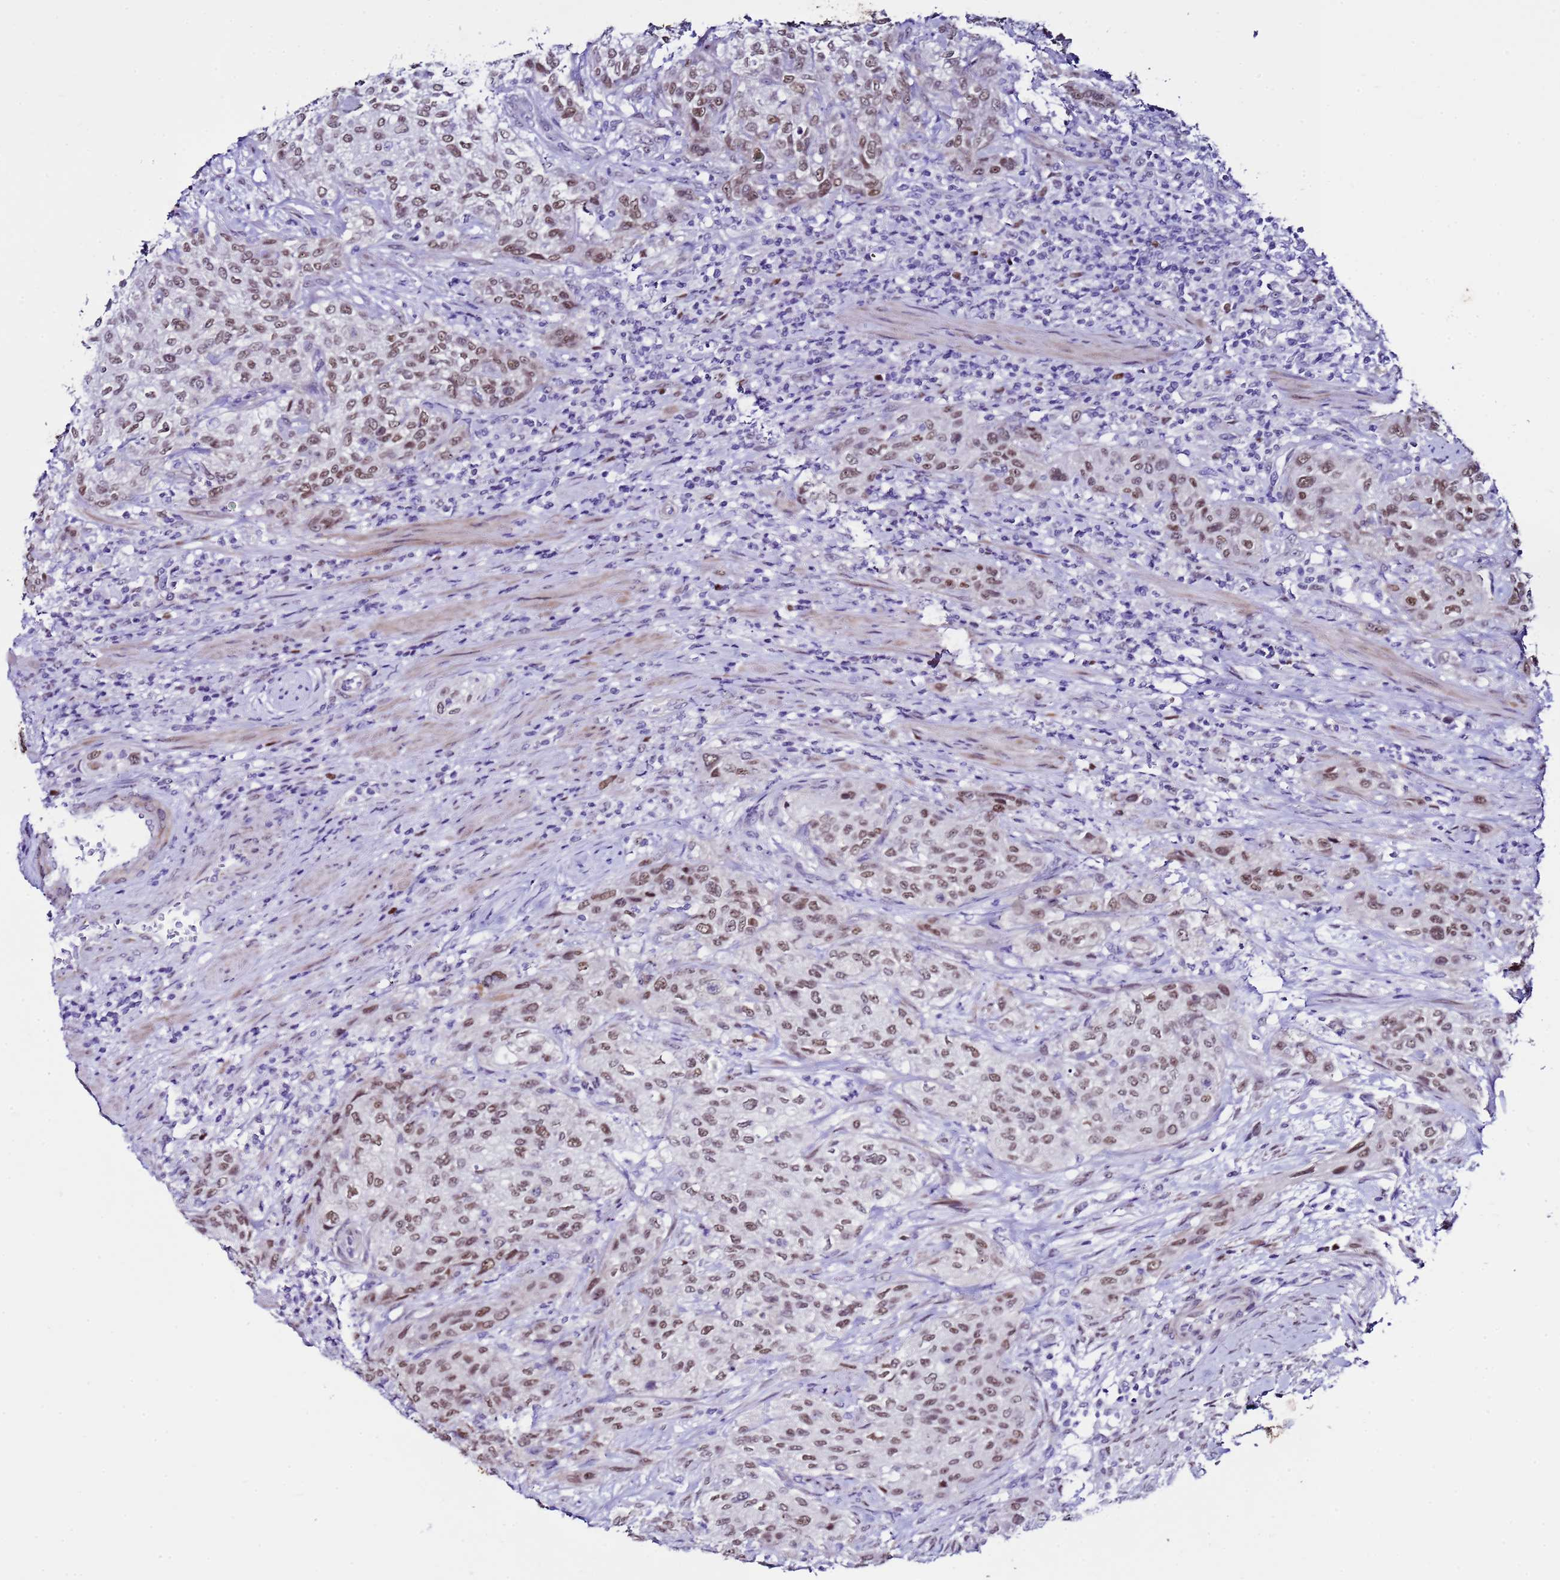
{"staining": {"intensity": "moderate", "quantity": ">75%", "location": "nuclear"}, "tissue": "urothelial cancer", "cell_type": "Tumor cells", "image_type": "cancer", "snomed": [{"axis": "morphology", "description": "Normal tissue, NOS"}, {"axis": "morphology", "description": "Urothelial carcinoma, NOS"}, {"axis": "topography", "description": "Urinary bladder"}, {"axis": "topography", "description": "Peripheral nerve tissue"}], "caption": "Protein staining of transitional cell carcinoma tissue displays moderate nuclear expression in approximately >75% of tumor cells.", "gene": "BCL7A", "patient": {"sex": "male", "age": 35}}